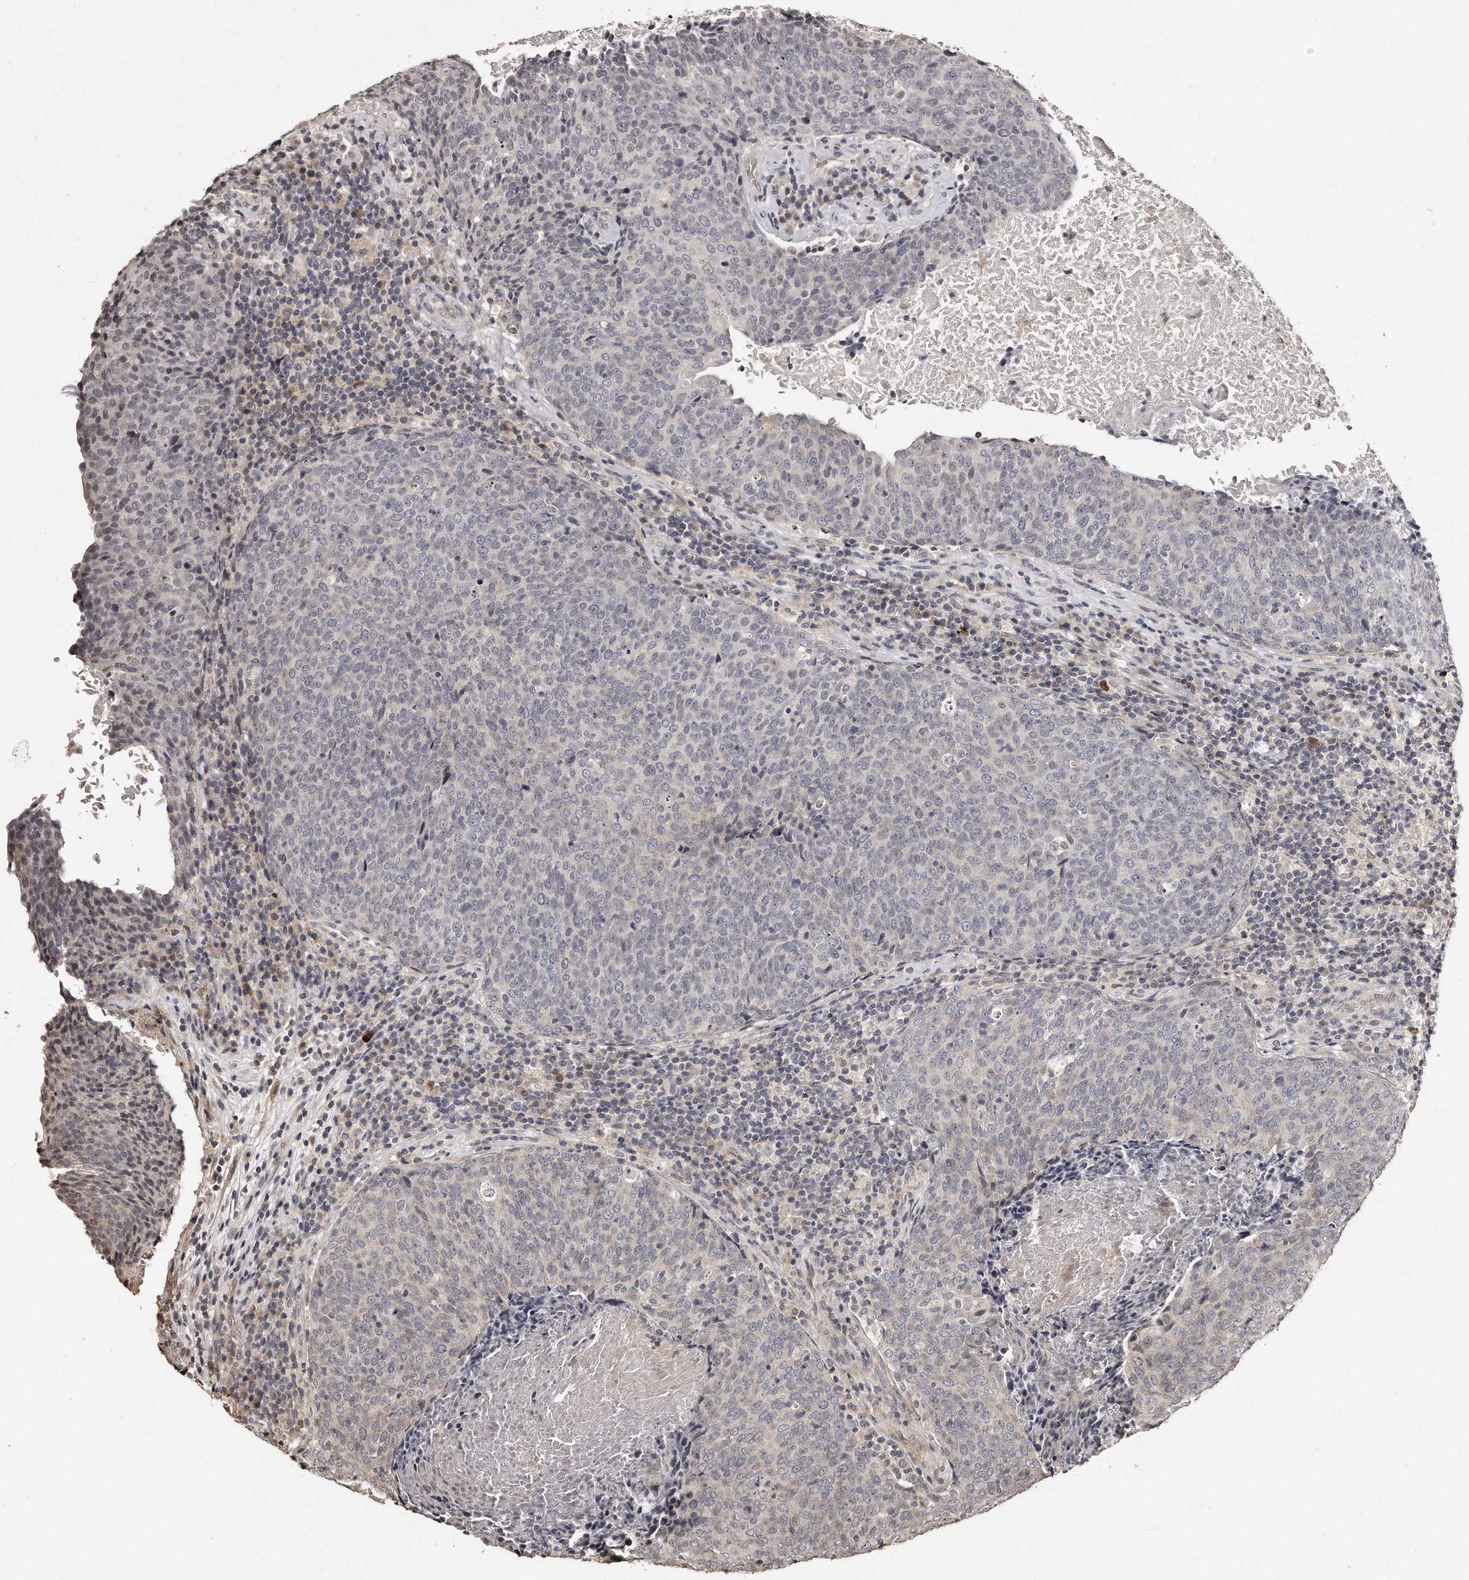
{"staining": {"intensity": "negative", "quantity": "none", "location": "none"}, "tissue": "head and neck cancer", "cell_type": "Tumor cells", "image_type": "cancer", "snomed": [{"axis": "morphology", "description": "Squamous cell carcinoma, NOS"}, {"axis": "morphology", "description": "Squamous cell carcinoma, metastatic, NOS"}, {"axis": "topography", "description": "Lymph node"}, {"axis": "topography", "description": "Head-Neck"}], "caption": "A histopathology image of head and neck cancer (squamous cell carcinoma) stained for a protein demonstrates no brown staining in tumor cells. Nuclei are stained in blue.", "gene": "TSHR", "patient": {"sex": "male", "age": 62}}